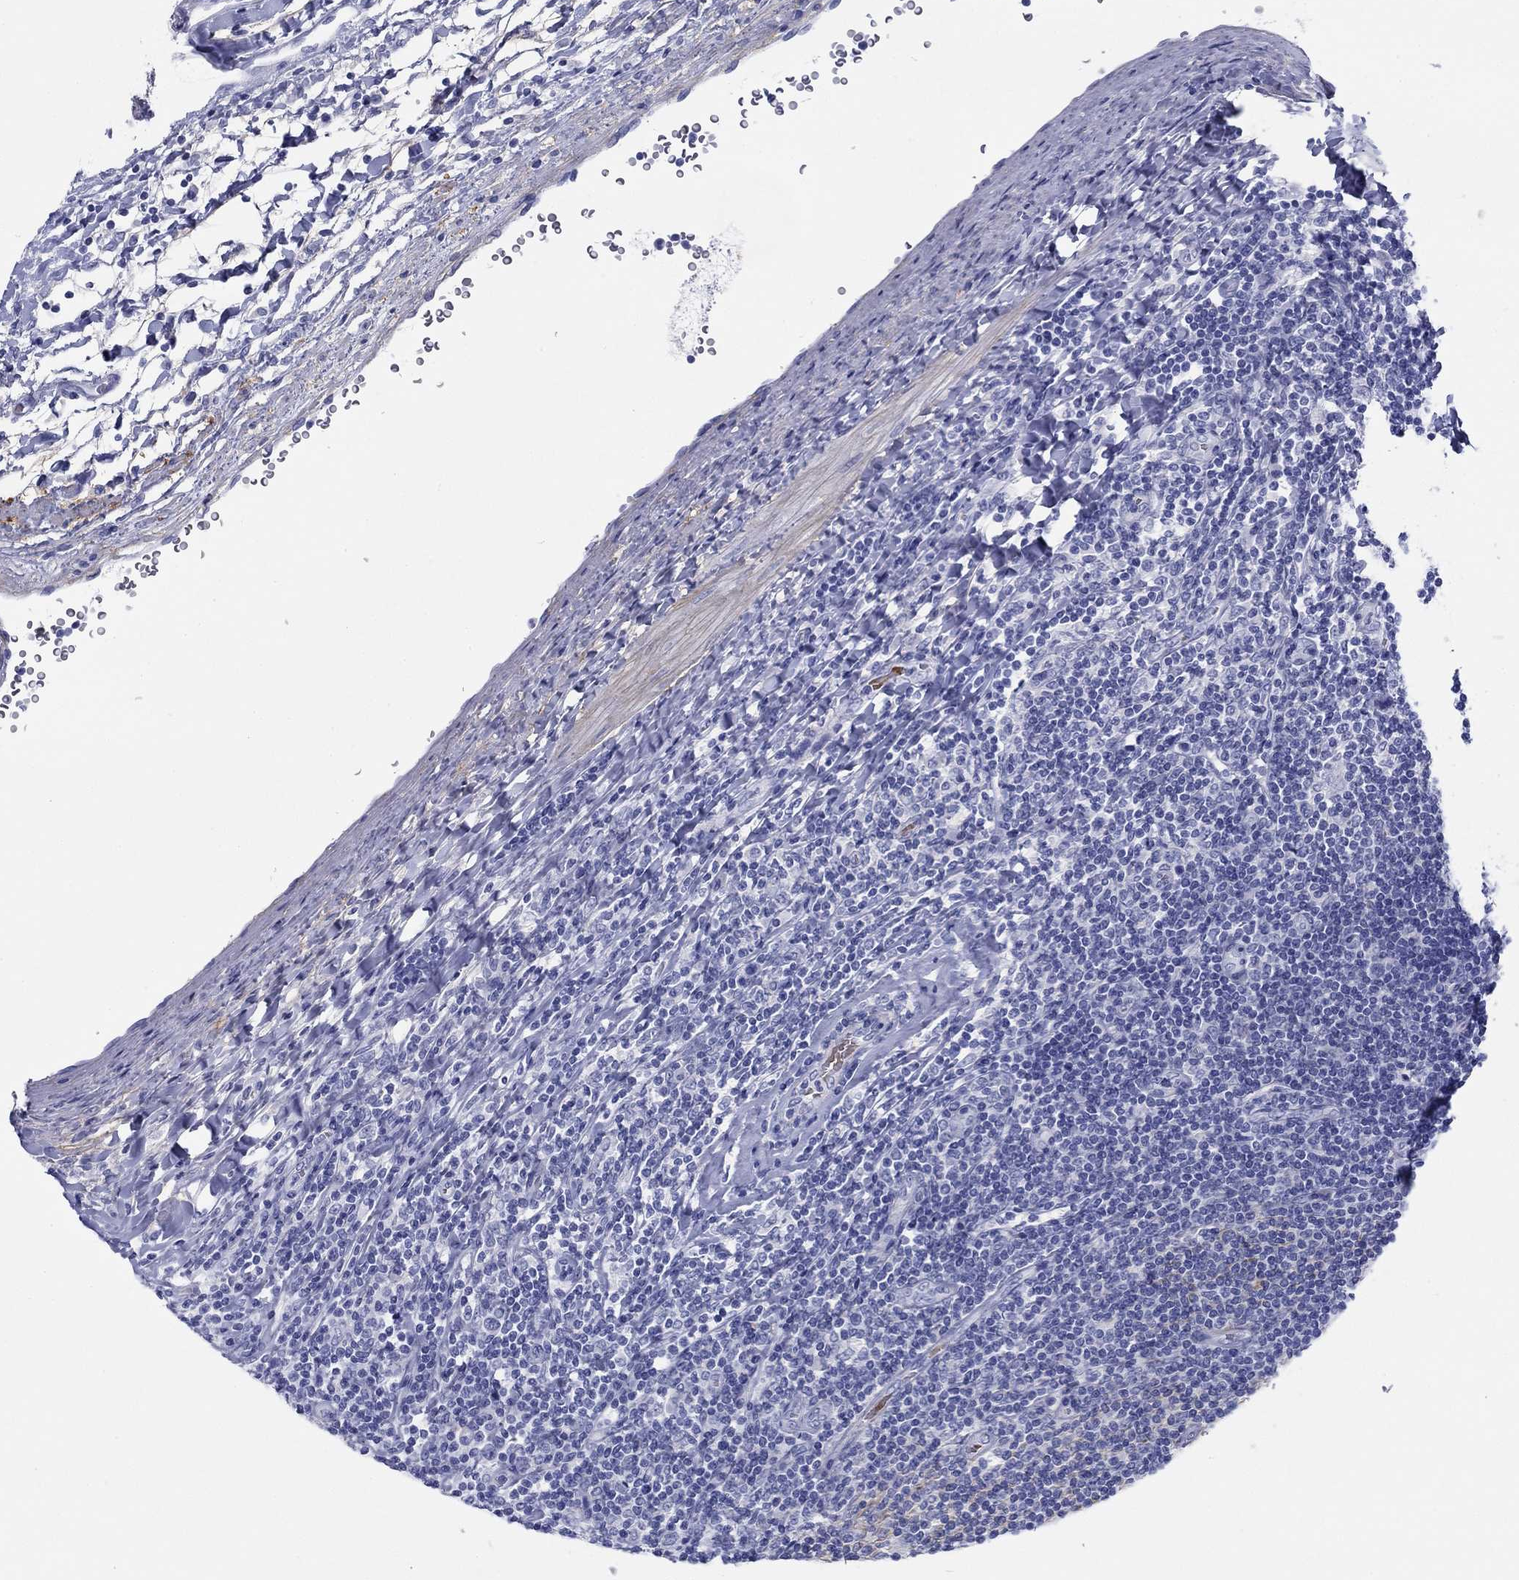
{"staining": {"intensity": "negative", "quantity": "none", "location": "none"}, "tissue": "lymphoma", "cell_type": "Tumor cells", "image_type": "cancer", "snomed": [{"axis": "morphology", "description": "Hodgkin's disease, NOS"}, {"axis": "topography", "description": "Lymph node"}], "caption": "The image demonstrates no staining of tumor cells in lymphoma.", "gene": "GPC1", "patient": {"sex": "male", "age": 40}}